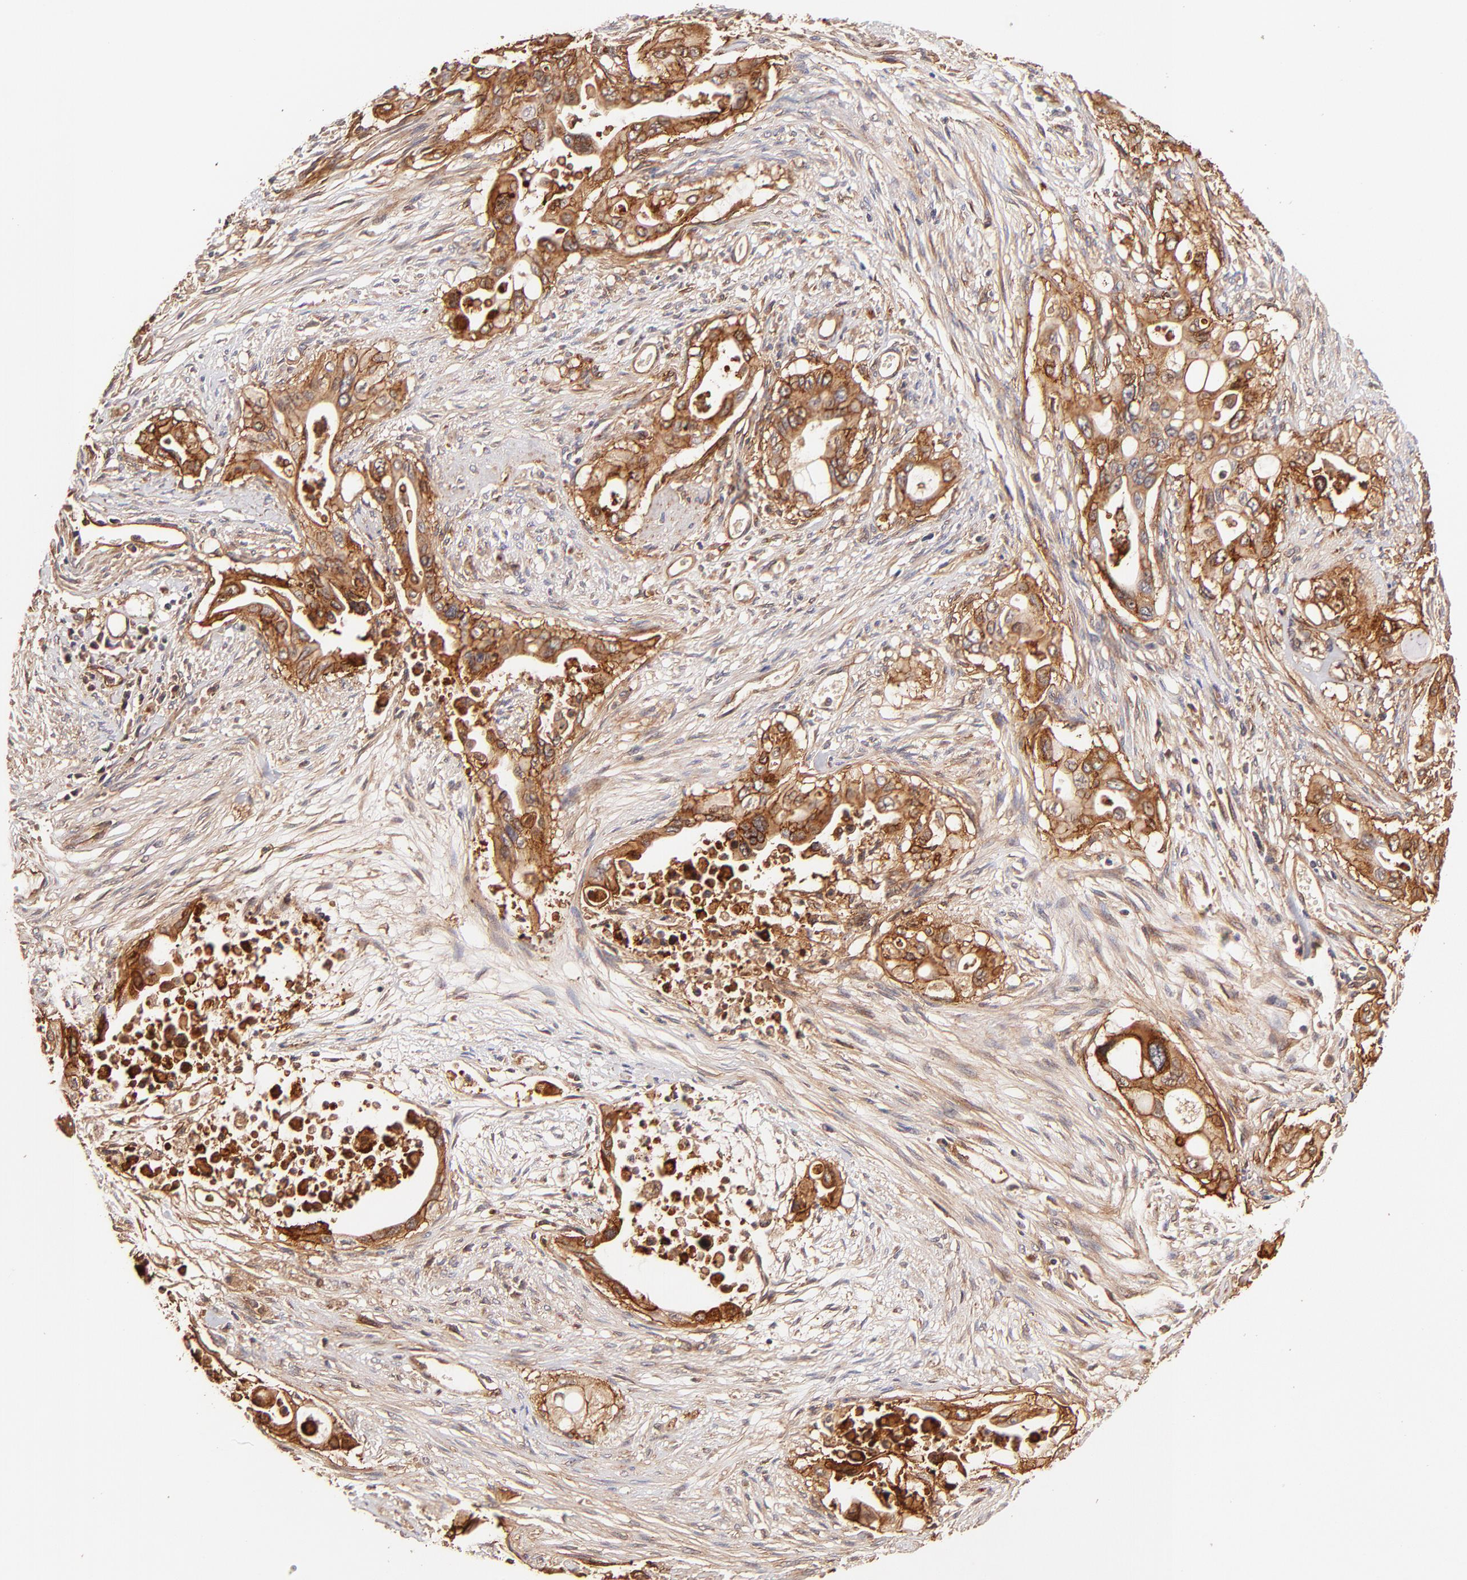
{"staining": {"intensity": "strong", "quantity": ">75%", "location": "cytoplasmic/membranous"}, "tissue": "pancreatic cancer", "cell_type": "Tumor cells", "image_type": "cancer", "snomed": [{"axis": "morphology", "description": "Adenocarcinoma, NOS"}, {"axis": "topography", "description": "Pancreas"}], "caption": "Immunohistochemical staining of human adenocarcinoma (pancreatic) reveals high levels of strong cytoplasmic/membranous protein positivity in about >75% of tumor cells.", "gene": "ITGB1", "patient": {"sex": "male", "age": 77}}